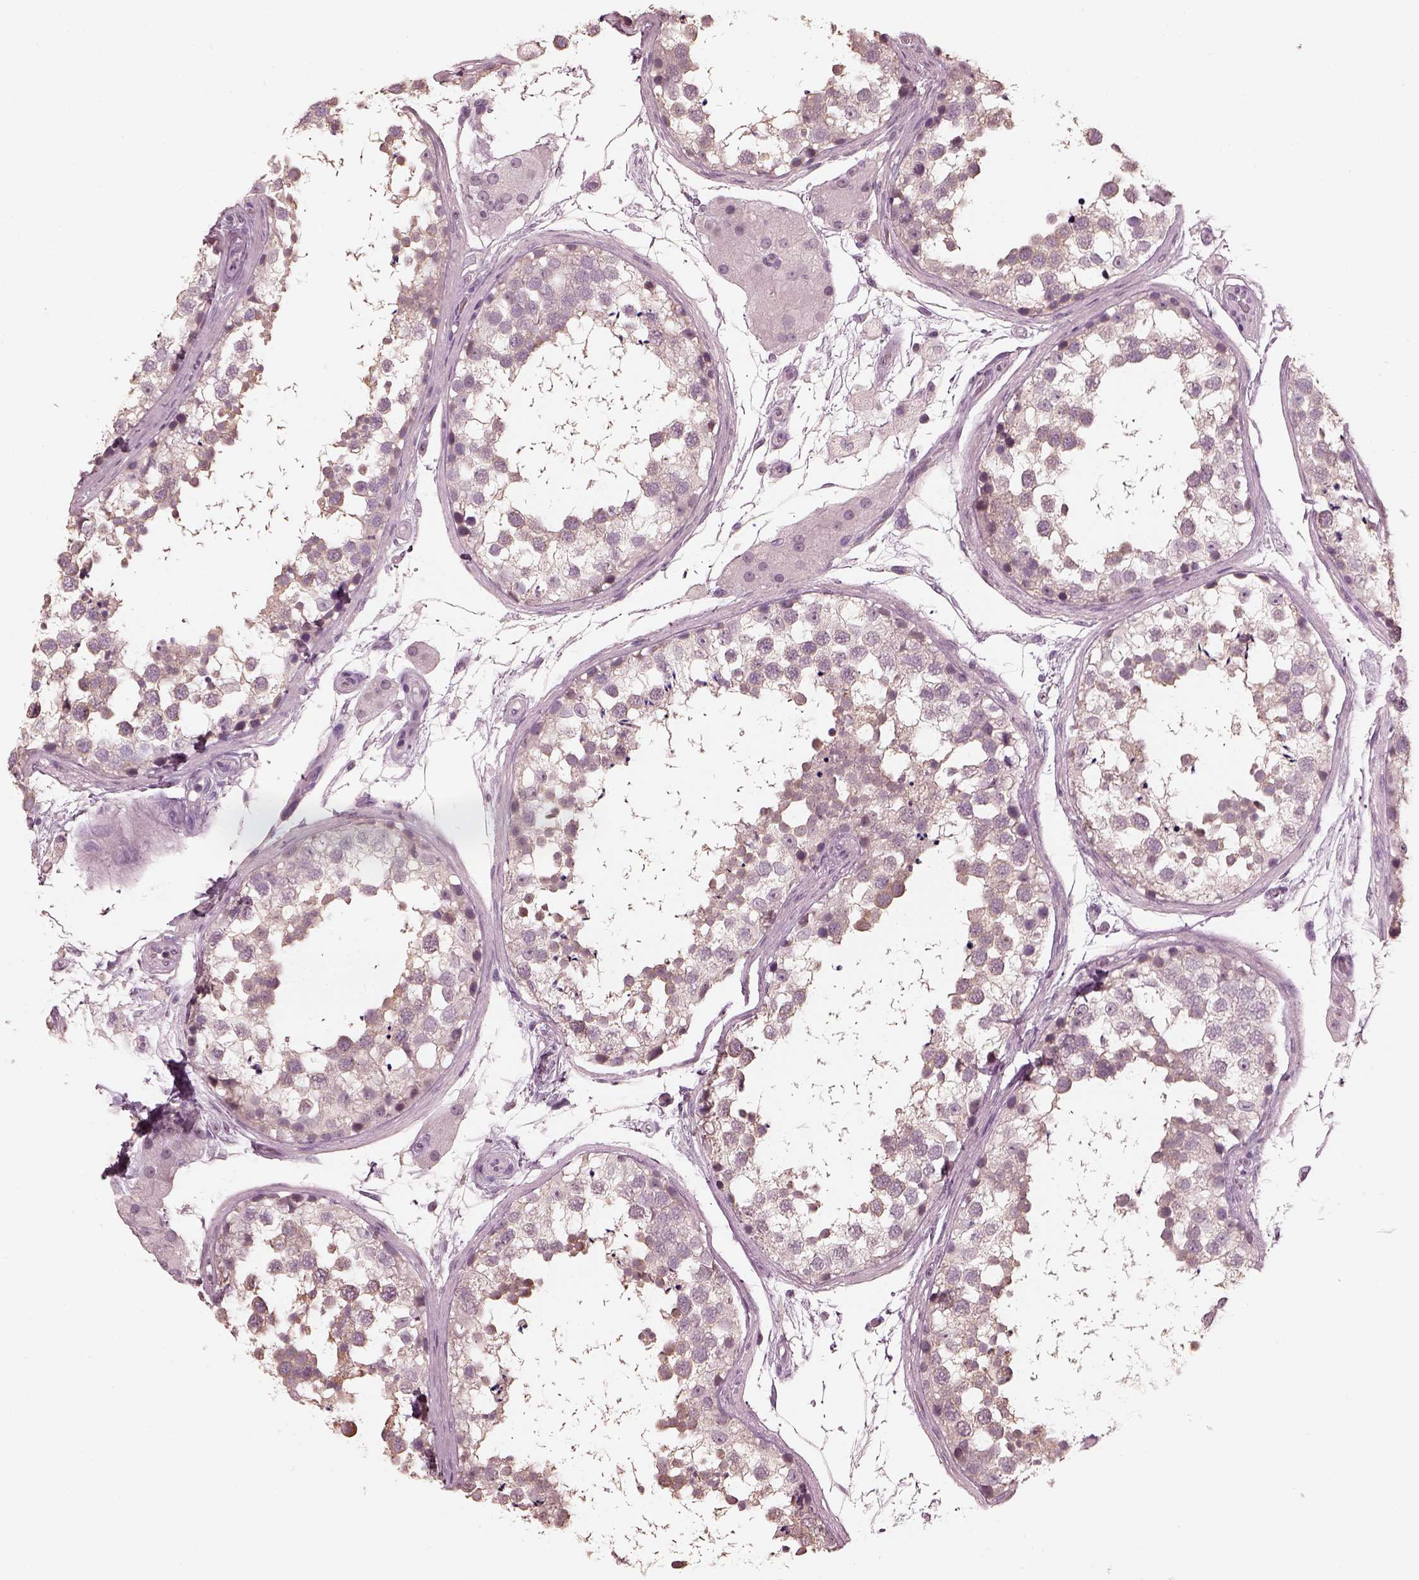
{"staining": {"intensity": "weak", "quantity": "25%-75%", "location": "cytoplasmic/membranous"}, "tissue": "testis", "cell_type": "Cells in seminiferous ducts", "image_type": "normal", "snomed": [{"axis": "morphology", "description": "Normal tissue, NOS"}, {"axis": "morphology", "description": "Seminoma, NOS"}, {"axis": "topography", "description": "Testis"}], "caption": "Approximately 25%-75% of cells in seminiferous ducts in unremarkable testis demonstrate weak cytoplasmic/membranous protein staining as visualized by brown immunohistochemical staining.", "gene": "OPTC", "patient": {"sex": "male", "age": 65}}